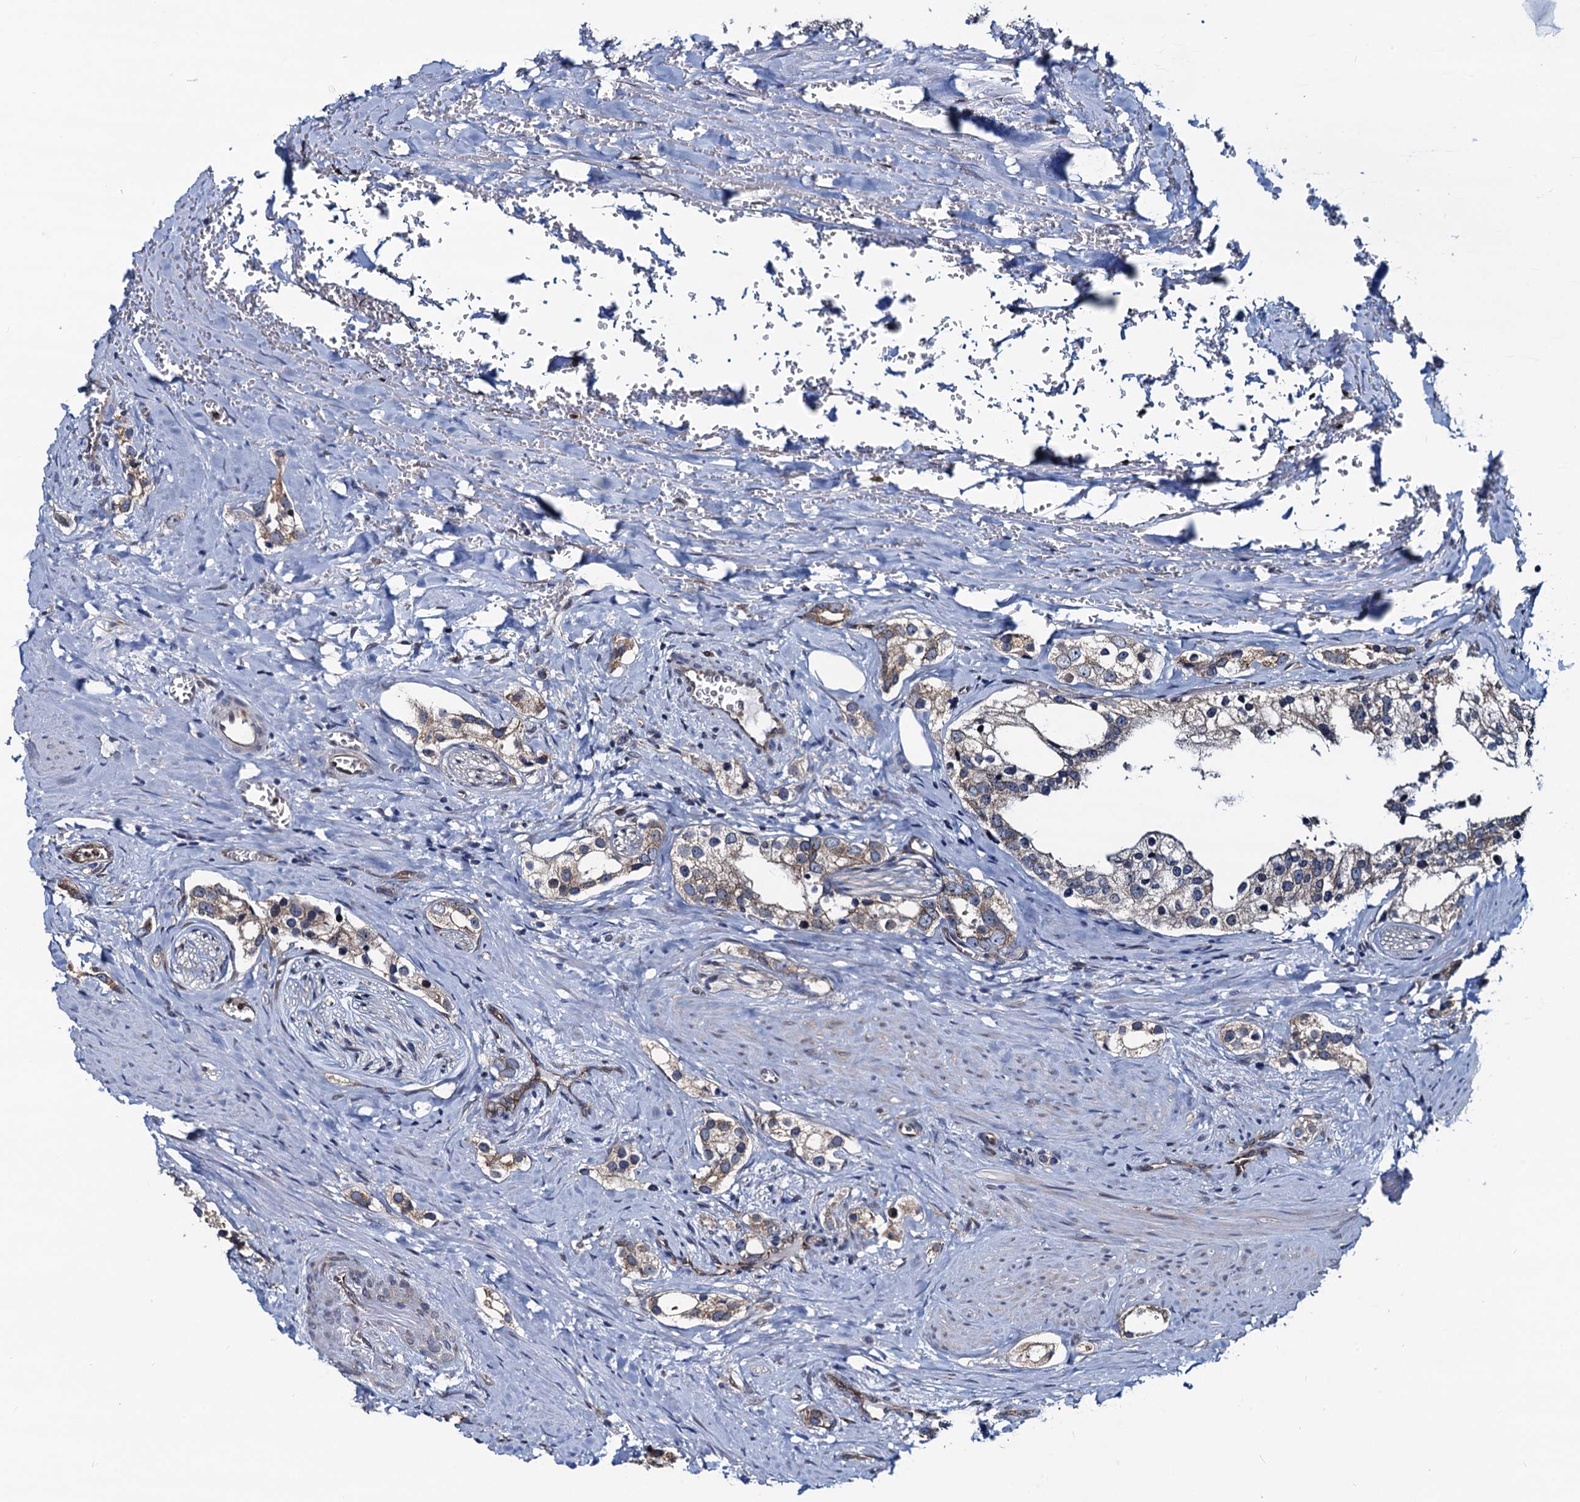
{"staining": {"intensity": "weak", "quantity": "25%-75%", "location": "cytoplasmic/membranous"}, "tissue": "prostate cancer", "cell_type": "Tumor cells", "image_type": "cancer", "snomed": [{"axis": "morphology", "description": "Adenocarcinoma, High grade"}, {"axis": "topography", "description": "Prostate"}], "caption": "This histopathology image displays immunohistochemistry staining of human high-grade adenocarcinoma (prostate), with low weak cytoplasmic/membranous staining in about 25%-75% of tumor cells.", "gene": "RNF125", "patient": {"sex": "male", "age": 66}}